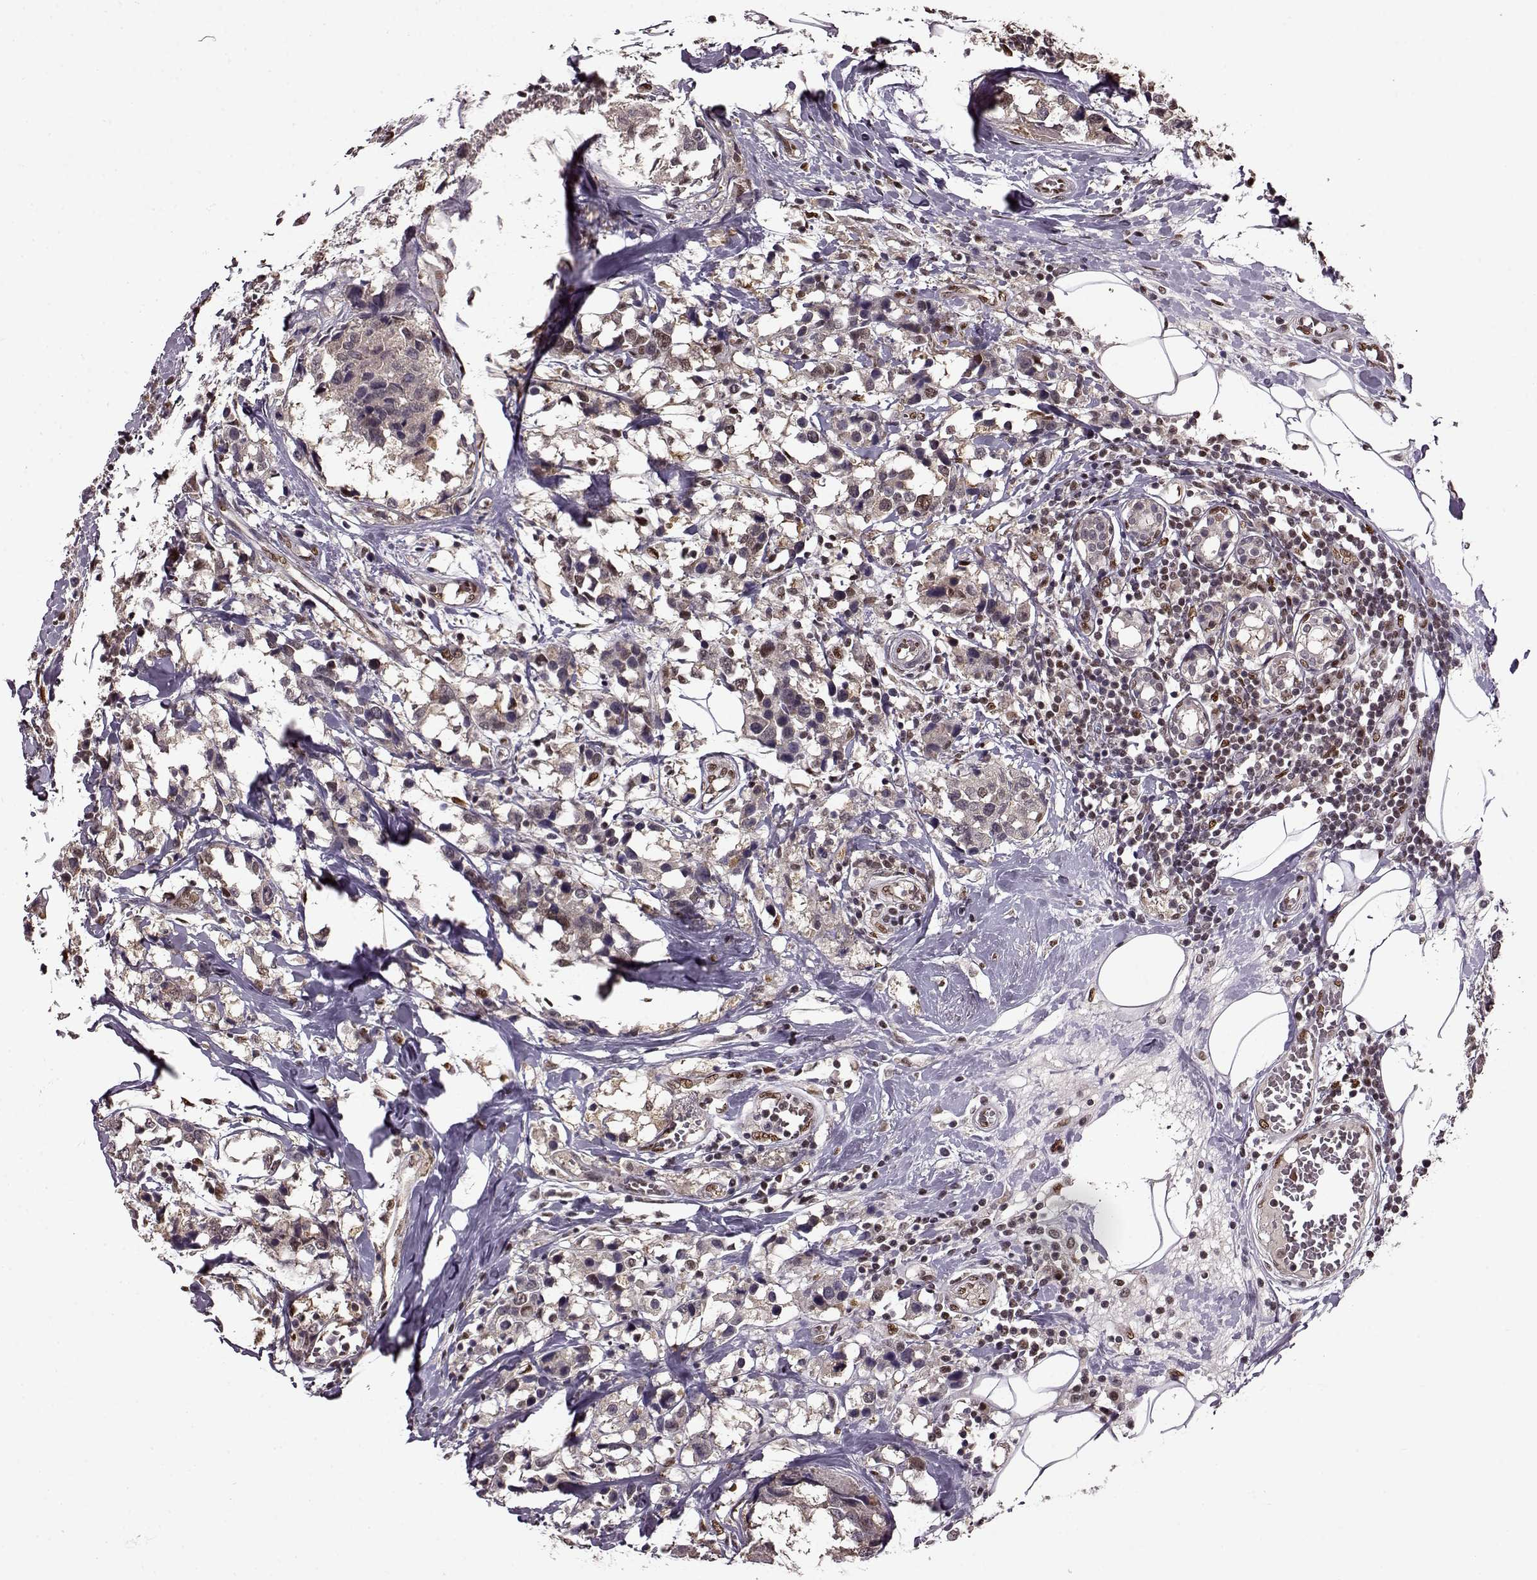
{"staining": {"intensity": "moderate", "quantity": "<25%", "location": "nuclear"}, "tissue": "breast cancer", "cell_type": "Tumor cells", "image_type": "cancer", "snomed": [{"axis": "morphology", "description": "Lobular carcinoma"}, {"axis": "topography", "description": "Breast"}], "caption": "Tumor cells exhibit low levels of moderate nuclear positivity in approximately <25% of cells in breast cancer.", "gene": "FTO", "patient": {"sex": "female", "age": 59}}